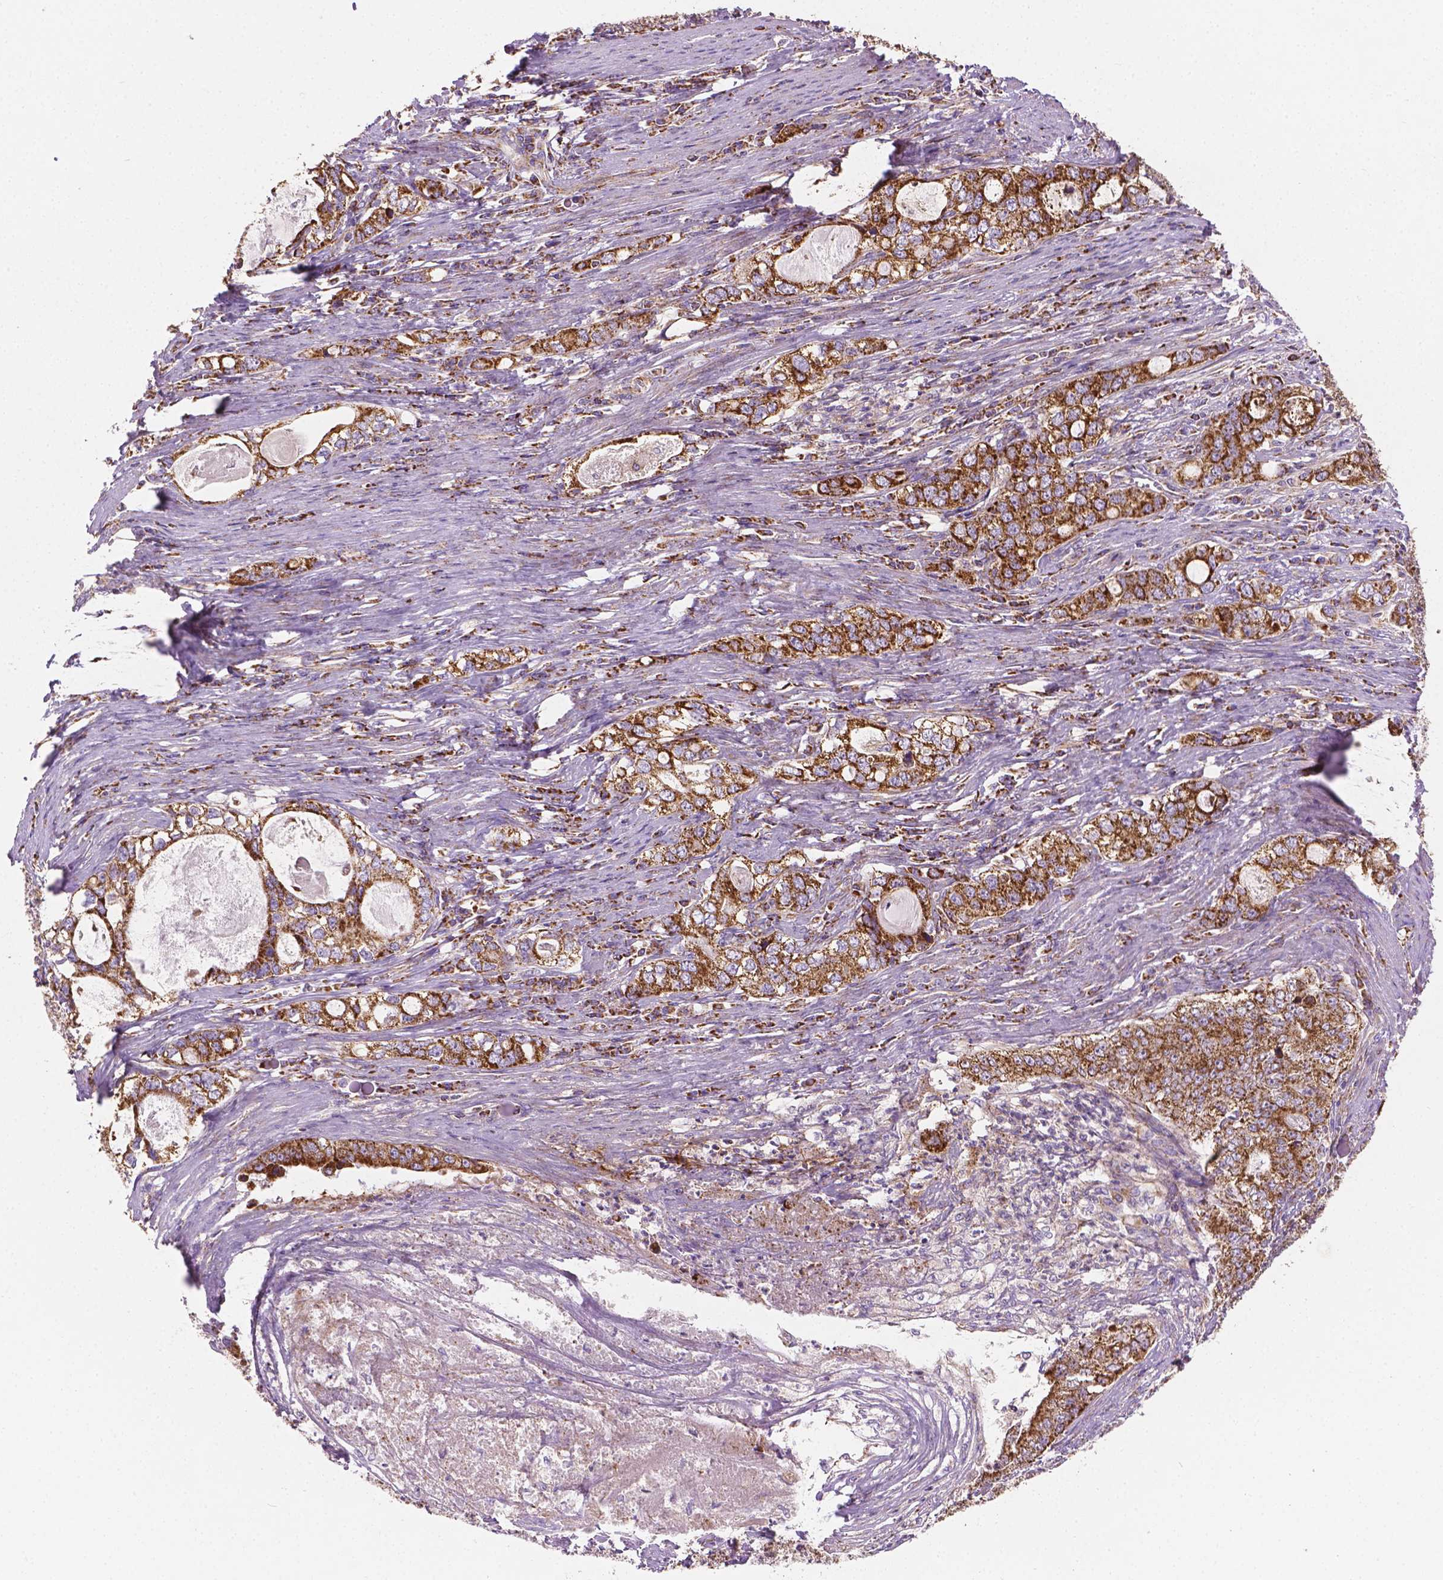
{"staining": {"intensity": "strong", "quantity": ">75%", "location": "cytoplasmic/membranous"}, "tissue": "stomach cancer", "cell_type": "Tumor cells", "image_type": "cancer", "snomed": [{"axis": "morphology", "description": "Adenocarcinoma, NOS"}, {"axis": "topography", "description": "Stomach, lower"}], "caption": "This micrograph demonstrates immunohistochemistry staining of stomach cancer, with high strong cytoplasmic/membranous staining in approximately >75% of tumor cells.", "gene": "PIBF1", "patient": {"sex": "female", "age": 72}}